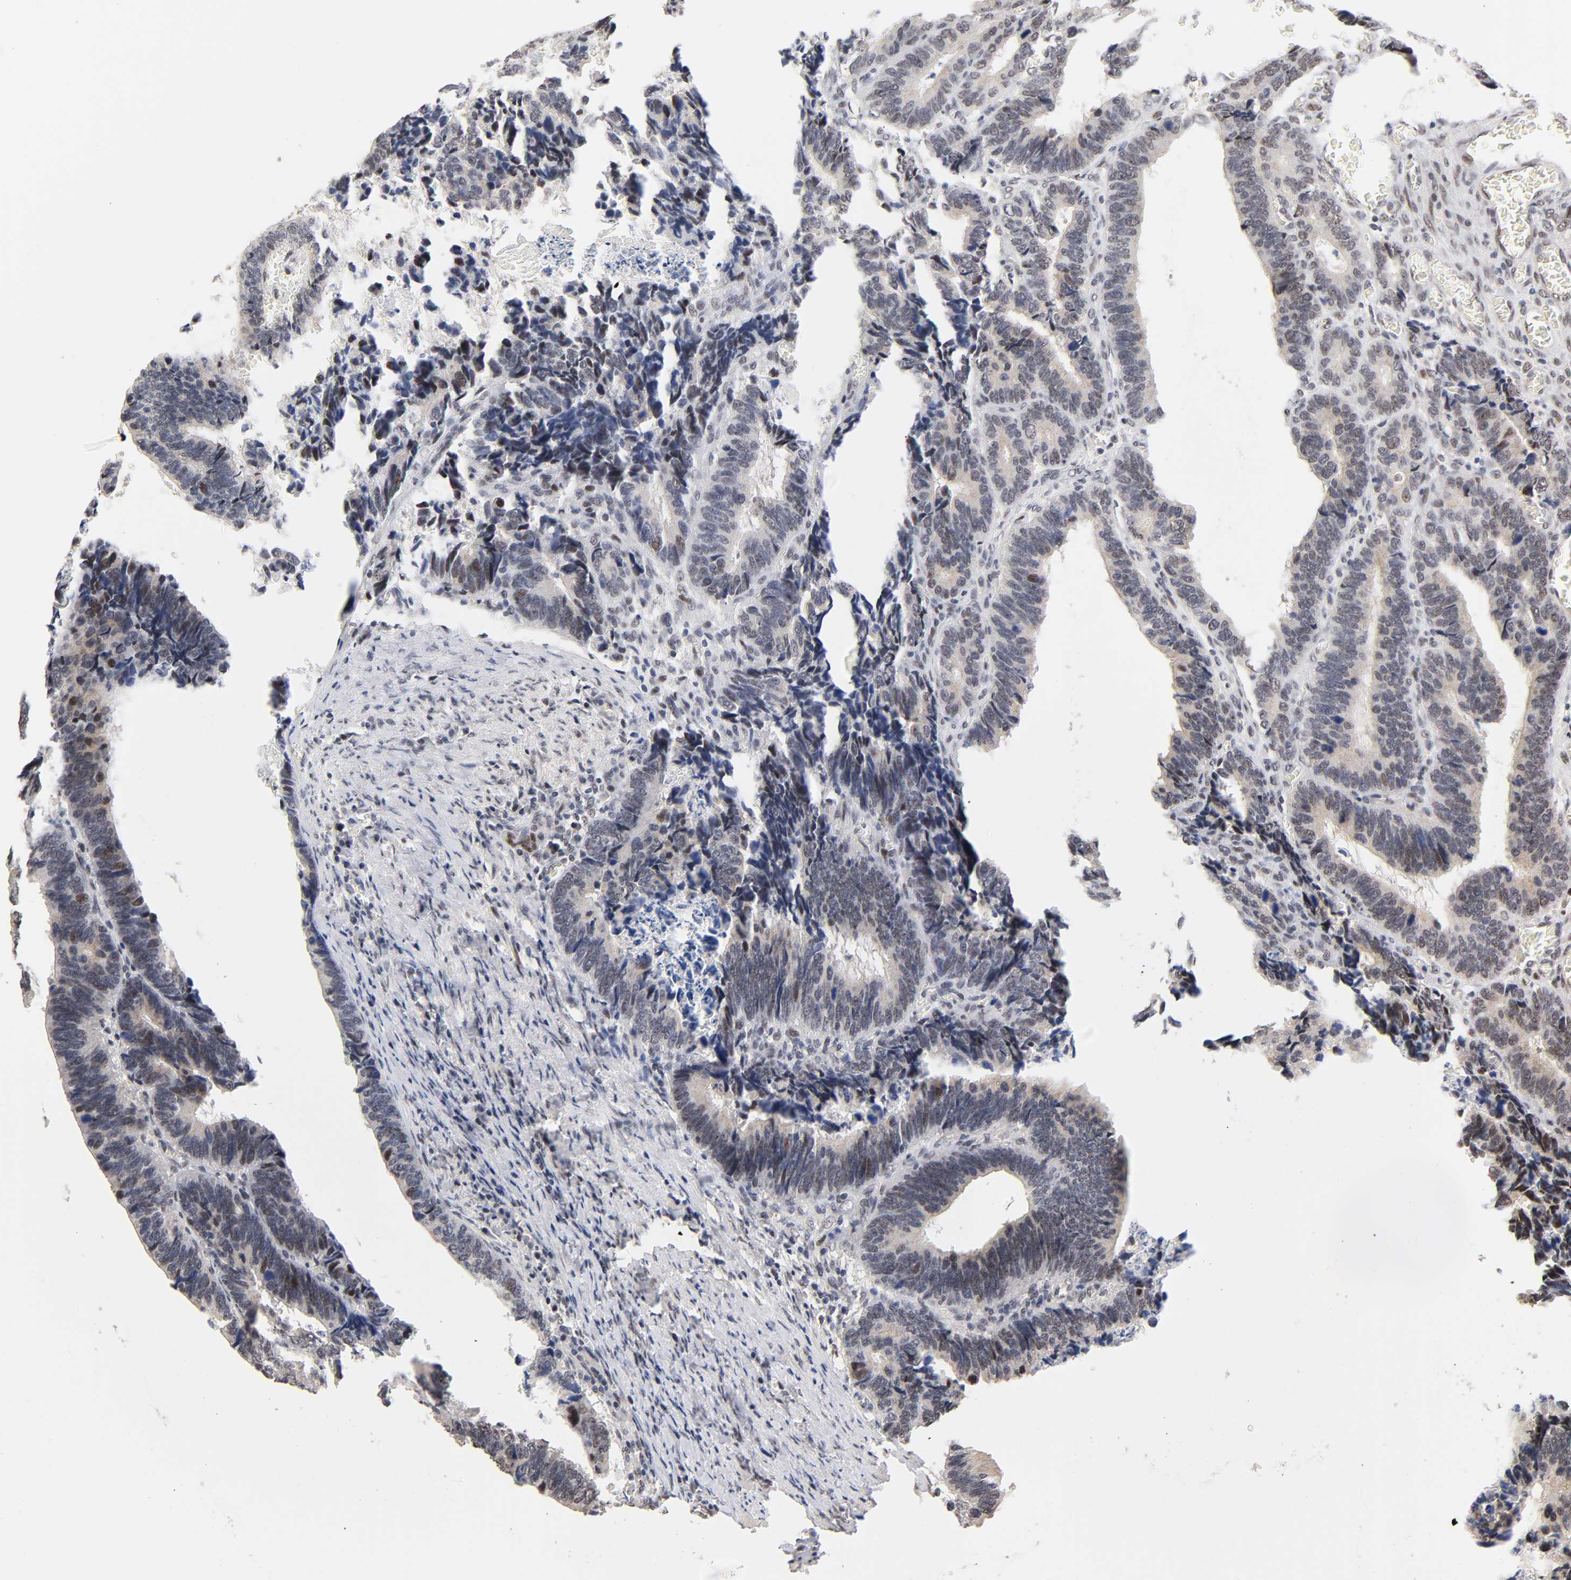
{"staining": {"intensity": "weak", "quantity": "<25%", "location": "nuclear"}, "tissue": "colorectal cancer", "cell_type": "Tumor cells", "image_type": "cancer", "snomed": [{"axis": "morphology", "description": "Adenocarcinoma, NOS"}, {"axis": "topography", "description": "Colon"}], "caption": "This is an immunohistochemistry (IHC) photomicrograph of human colorectal adenocarcinoma. There is no expression in tumor cells.", "gene": "TP53RK", "patient": {"sex": "male", "age": 72}}